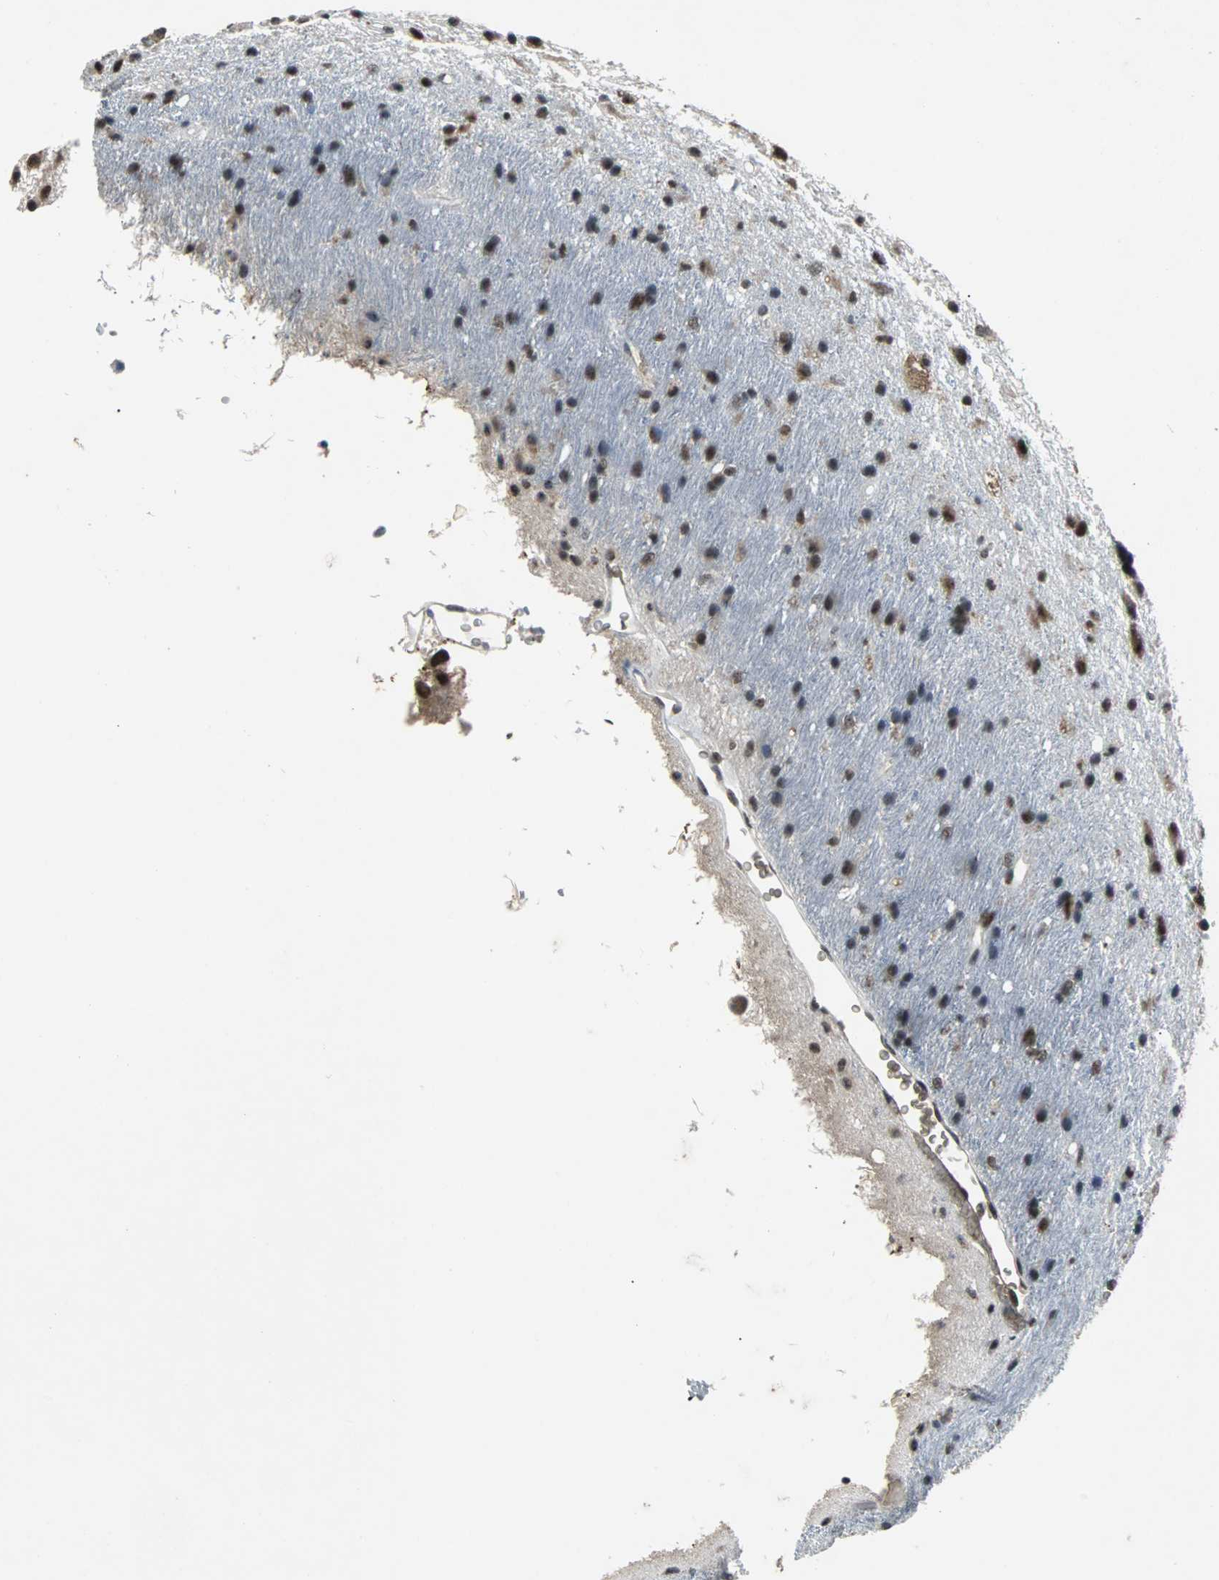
{"staining": {"intensity": "strong", "quantity": ">75%", "location": "nuclear"}, "tissue": "glioma", "cell_type": "Tumor cells", "image_type": "cancer", "snomed": [{"axis": "morphology", "description": "Glioma, malignant, Low grade"}, {"axis": "topography", "description": "Brain"}], "caption": "Malignant glioma (low-grade) tissue demonstrates strong nuclear expression in about >75% of tumor cells", "gene": "USP28", "patient": {"sex": "male", "age": 77}}